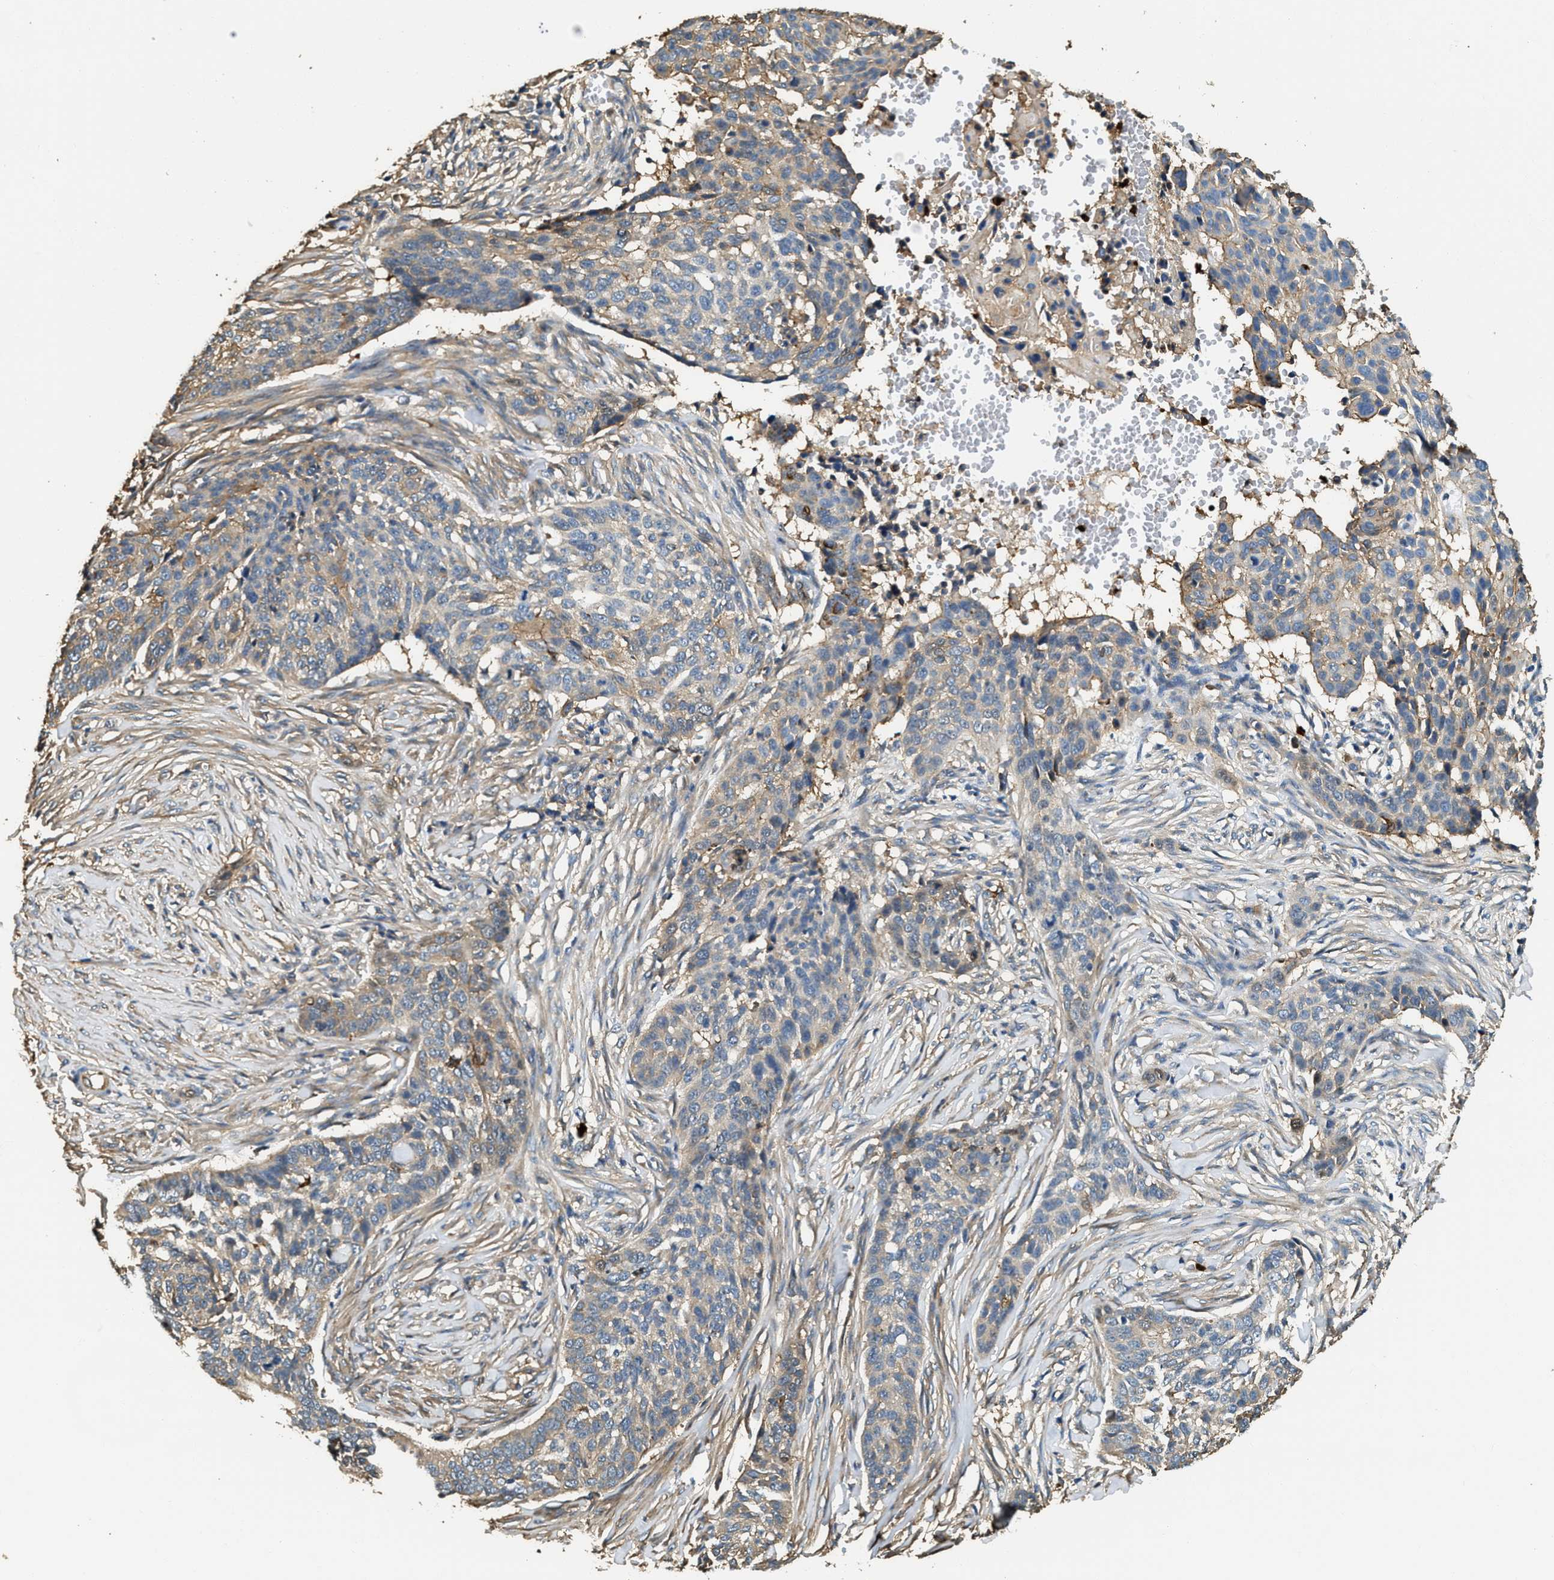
{"staining": {"intensity": "weak", "quantity": "25%-75%", "location": "cytoplasmic/membranous"}, "tissue": "skin cancer", "cell_type": "Tumor cells", "image_type": "cancer", "snomed": [{"axis": "morphology", "description": "Basal cell carcinoma"}, {"axis": "topography", "description": "Skin"}], "caption": "High-power microscopy captured an immunohistochemistry photomicrograph of skin basal cell carcinoma, revealing weak cytoplasmic/membranous staining in about 25%-75% of tumor cells. The protein of interest is stained brown, and the nuclei are stained in blue (DAB (3,3'-diaminobenzidine) IHC with brightfield microscopy, high magnification).", "gene": "ANXA3", "patient": {"sex": "male", "age": 85}}